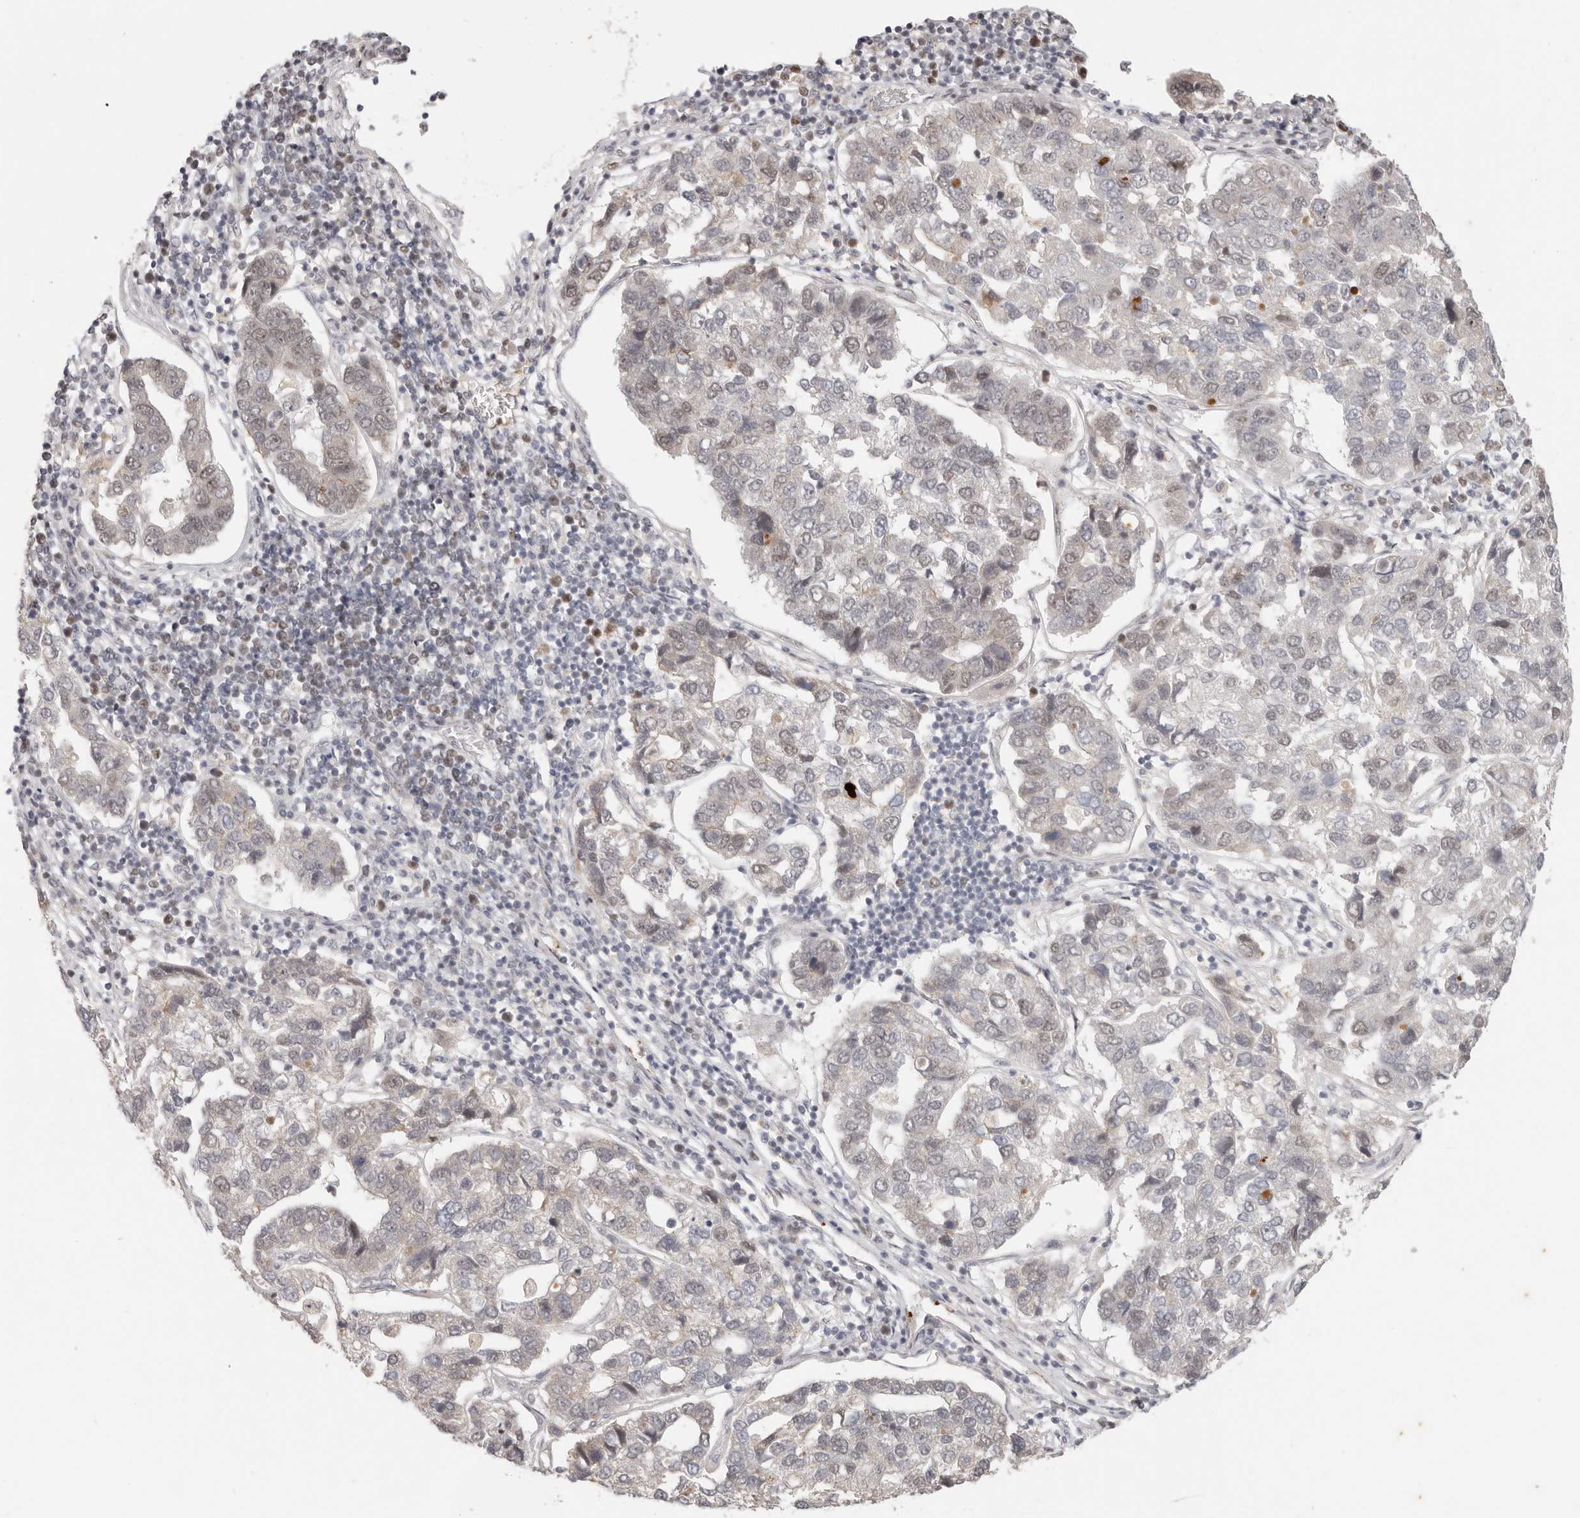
{"staining": {"intensity": "negative", "quantity": "none", "location": "none"}, "tissue": "pancreatic cancer", "cell_type": "Tumor cells", "image_type": "cancer", "snomed": [{"axis": "morphology", "description": "Adenocarcinoma, NOS"}, {"axis": "topography", "description": "Pancreas"}], "caption": "The immunohistochemistry (IHC) histopathology image has no significant expression in tumor cells of adenocarcinoma (pancreatic) tissue.", "gene": "RFC2", "patient": {"sex": "female", "age": 61}}